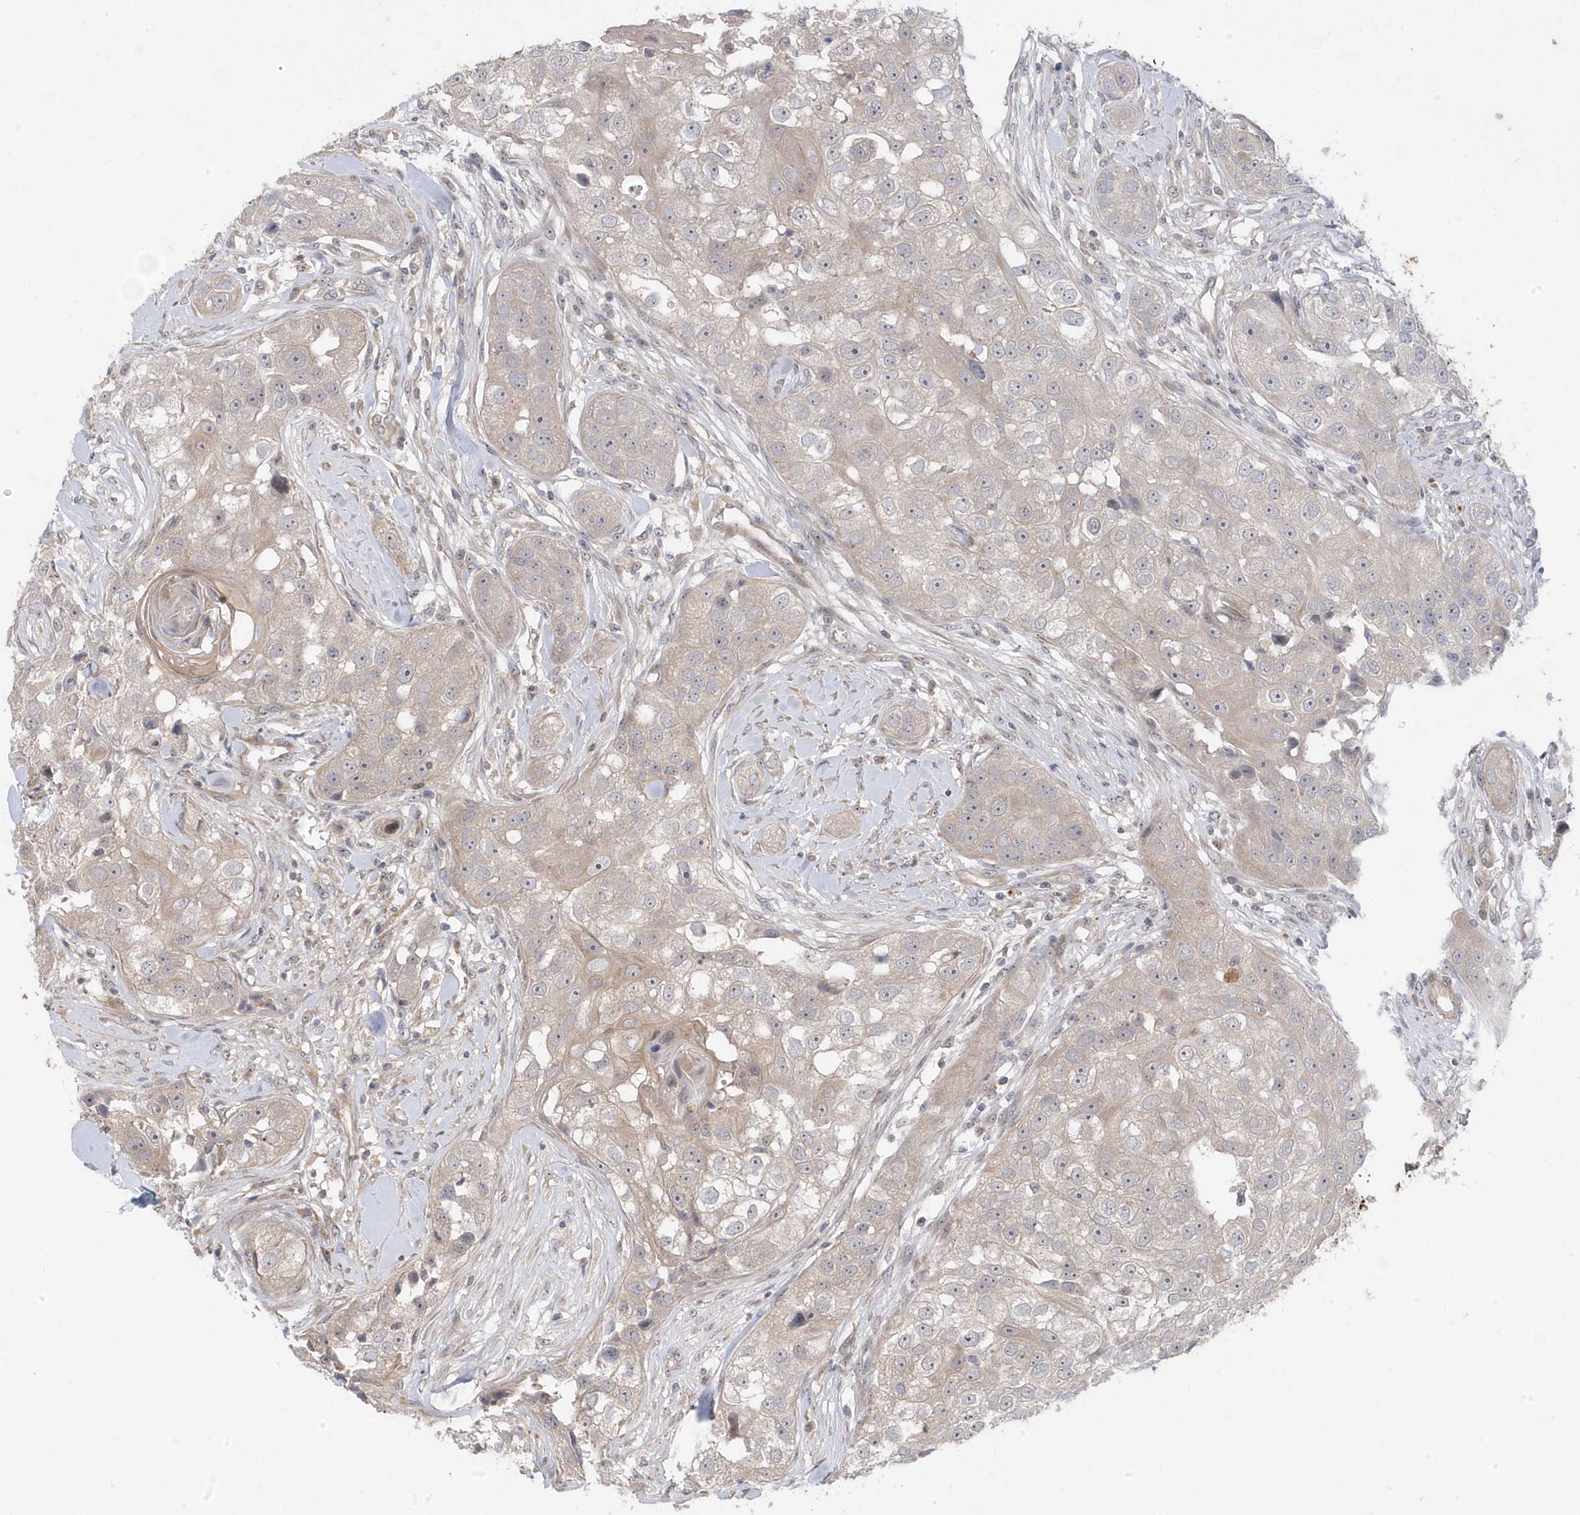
{"staining": {"intensity": "weak", "quantity": "<25%", "location": "cytoplasmic/membranous"}, "tissue": "head and neck cancer", "cell_type": "Tumor cells", "image_type": "cancer", "snomed": [{"axis": "morphology", "description": "Normal tissue, NOS"}, {"axis": "morphology", "description": "Squamous cell carcinoma, NOS"}, {"axis": "topography", "description": "Skeletal muscle"}, {"axis": "topography", "description": "Head-Neck"}], "caption": "An IHC photomicrograph of squamous cell carcinoma (head and neck) is shown. There is no staining in tumor cells of squamous cell carcinoma (head and neck).", "gene": "GTPBP6", "patient": {"sex": "male", "age": 51}}